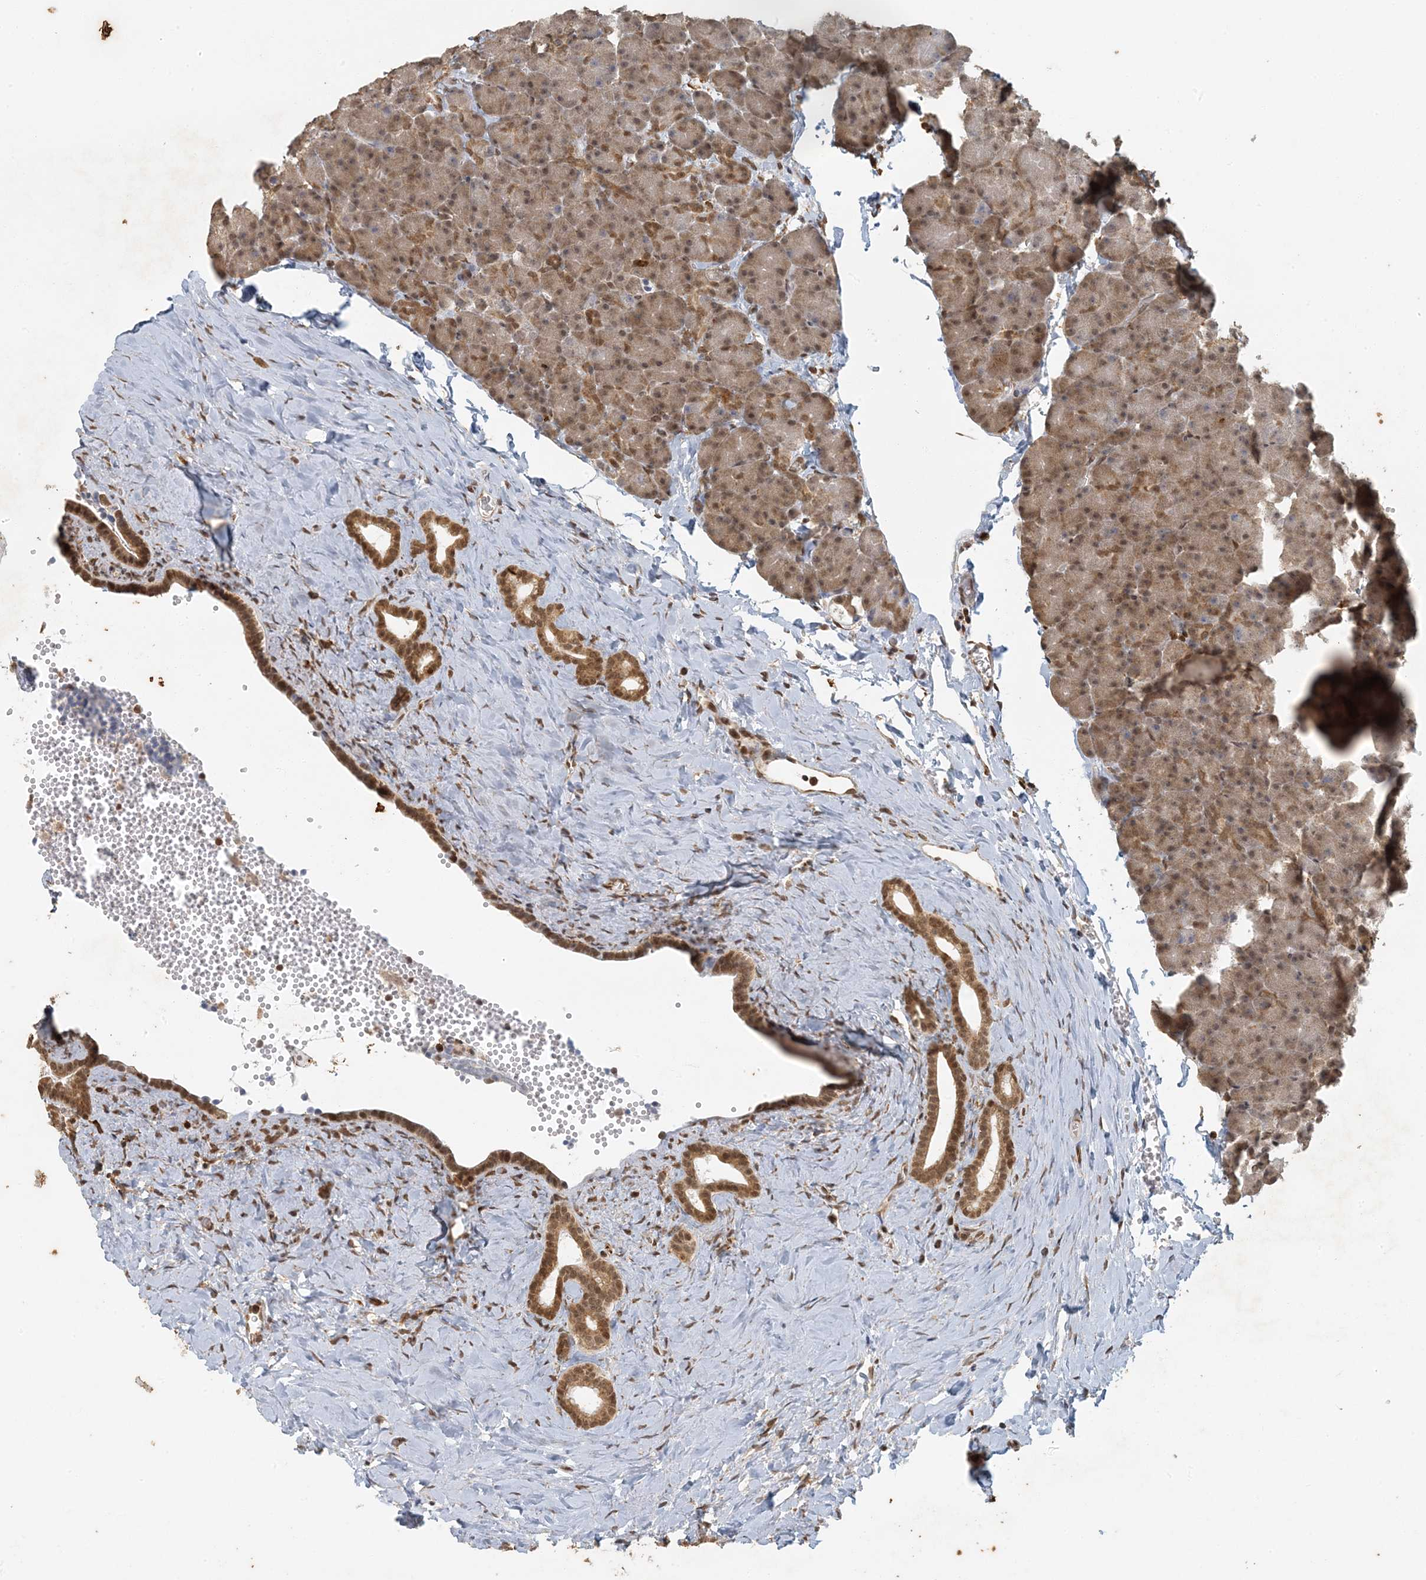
{"staining": {"intensity": "moderate", "quantity": ">75%", "location": "nuclear"}, "tissue": "pancreas", "cell_type": "Exocrine glandular cells", "image_type": "normal", "snomed": [{"axis": "morphology", "description": "Normal tissue, NOS"}, {"axis": "morphology", "description": "Carcinoid, malignant, NOS"}, {"axis": "topography", "description": "Pancreas"}], "caption": "About >75% of exocrine glandular cells in benign human pancreas display moderate nuclear protein staining as visualized by brown immunohistochemical staining.", "gene": "AK9", "patient": {"sex": "female", "age": 35}}